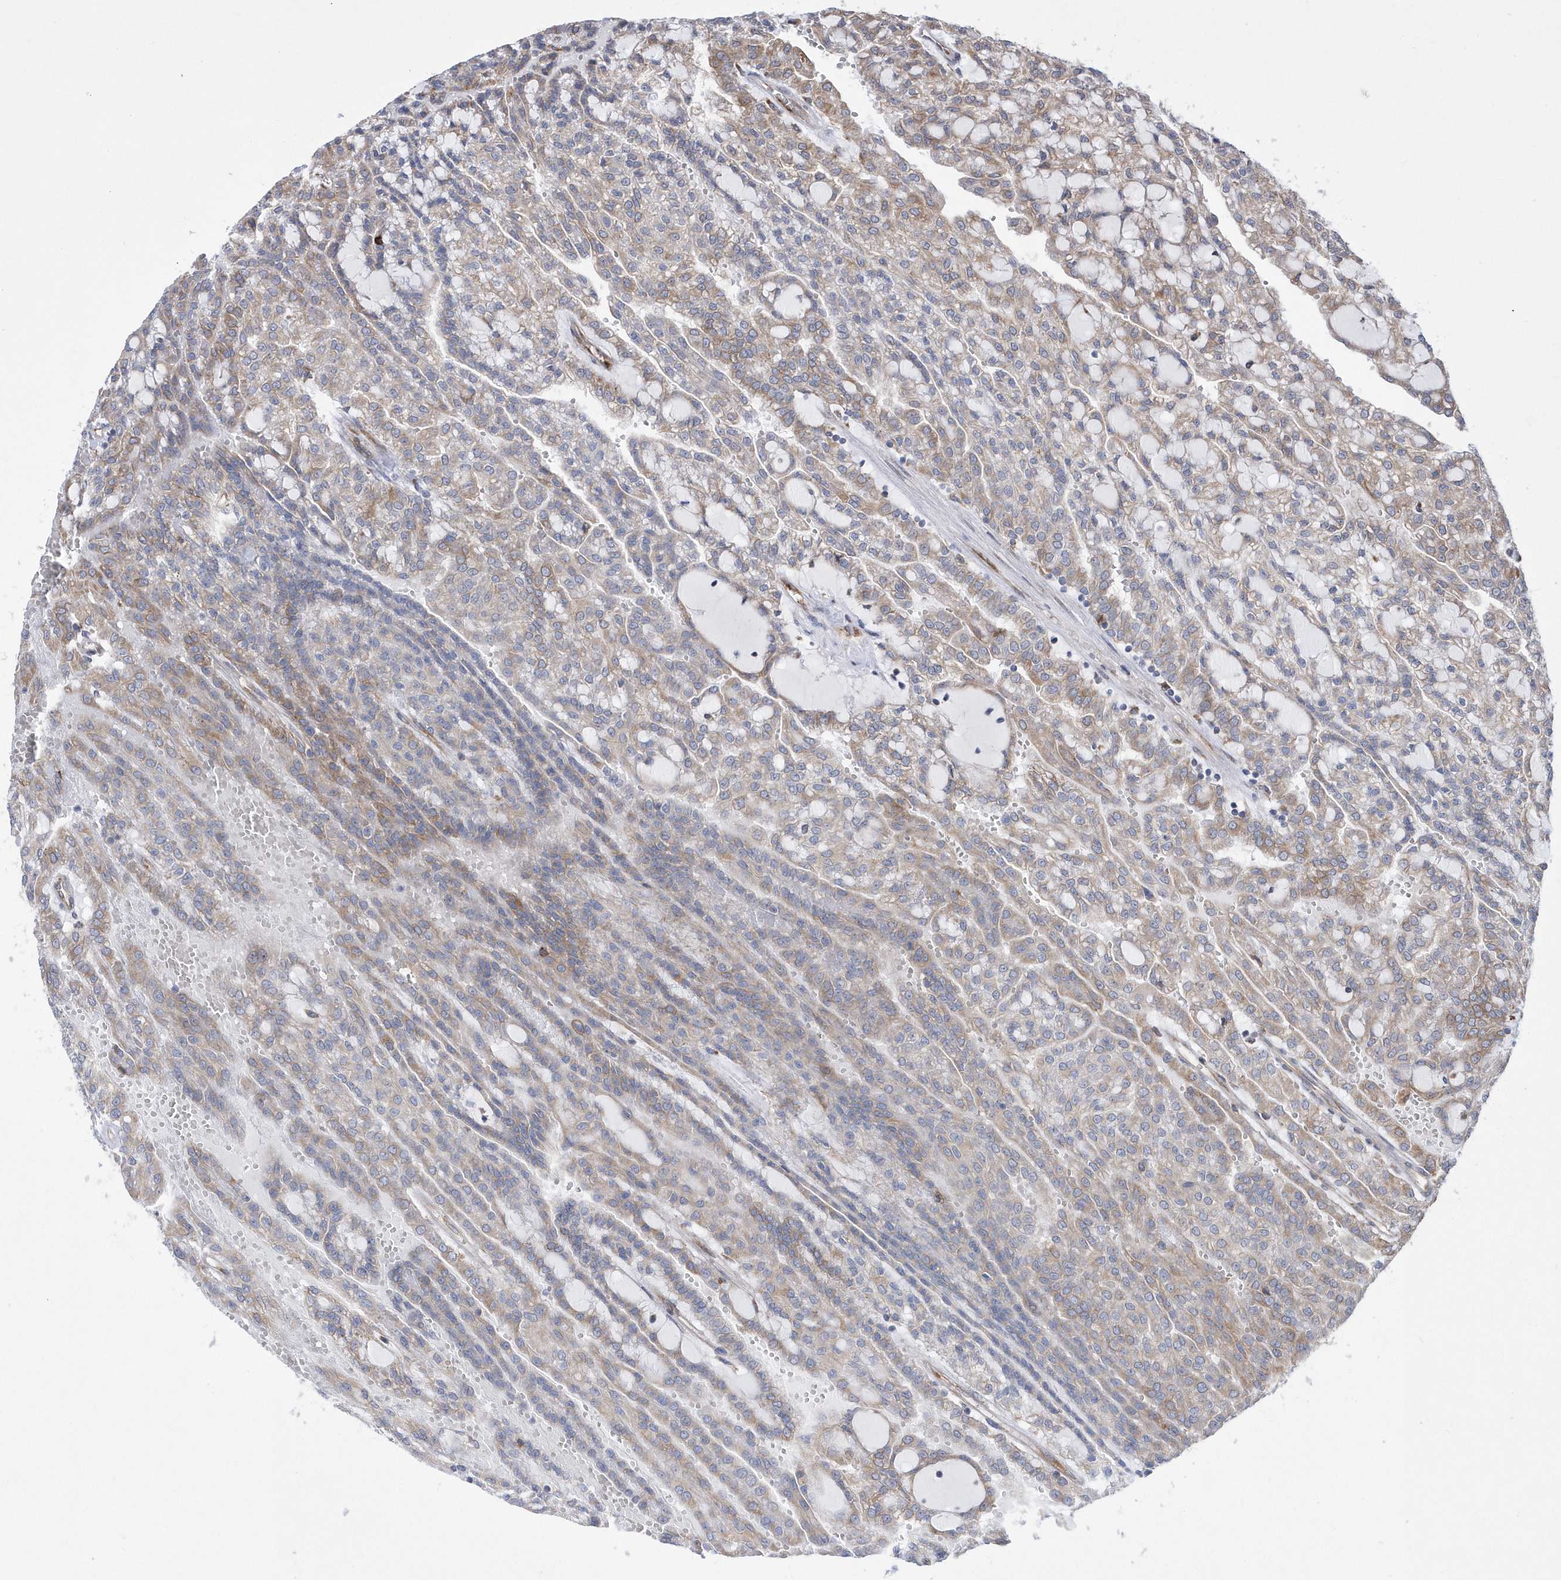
{"staining": {"intensity": "weak", "quantity": "25%-75%", "location": "cytoplasmic/membranous"}, "tissue": "renal cancer", "cell_type": "Tumor cells", "image_type": "cancer", "snomed": [{"axis": "morphology", "description": "Adenocarcinoma, NOS"}, {"axis": "topography", "description": "Kidney"}], "caption": "IHC staining of adenocarcinoma (renal), which shows low levels of weak cytoplasmic/membranous staining in approximately 25%-75% of tumor cells indicating weak cytoplasmic/membranous protein staining. The staining was performed using DAB (brown) for protein detection and nuclei were counterstained in hematoxylin (blue).", "gene": "MED31", "patient": {"sex": "male", "age": 63}}